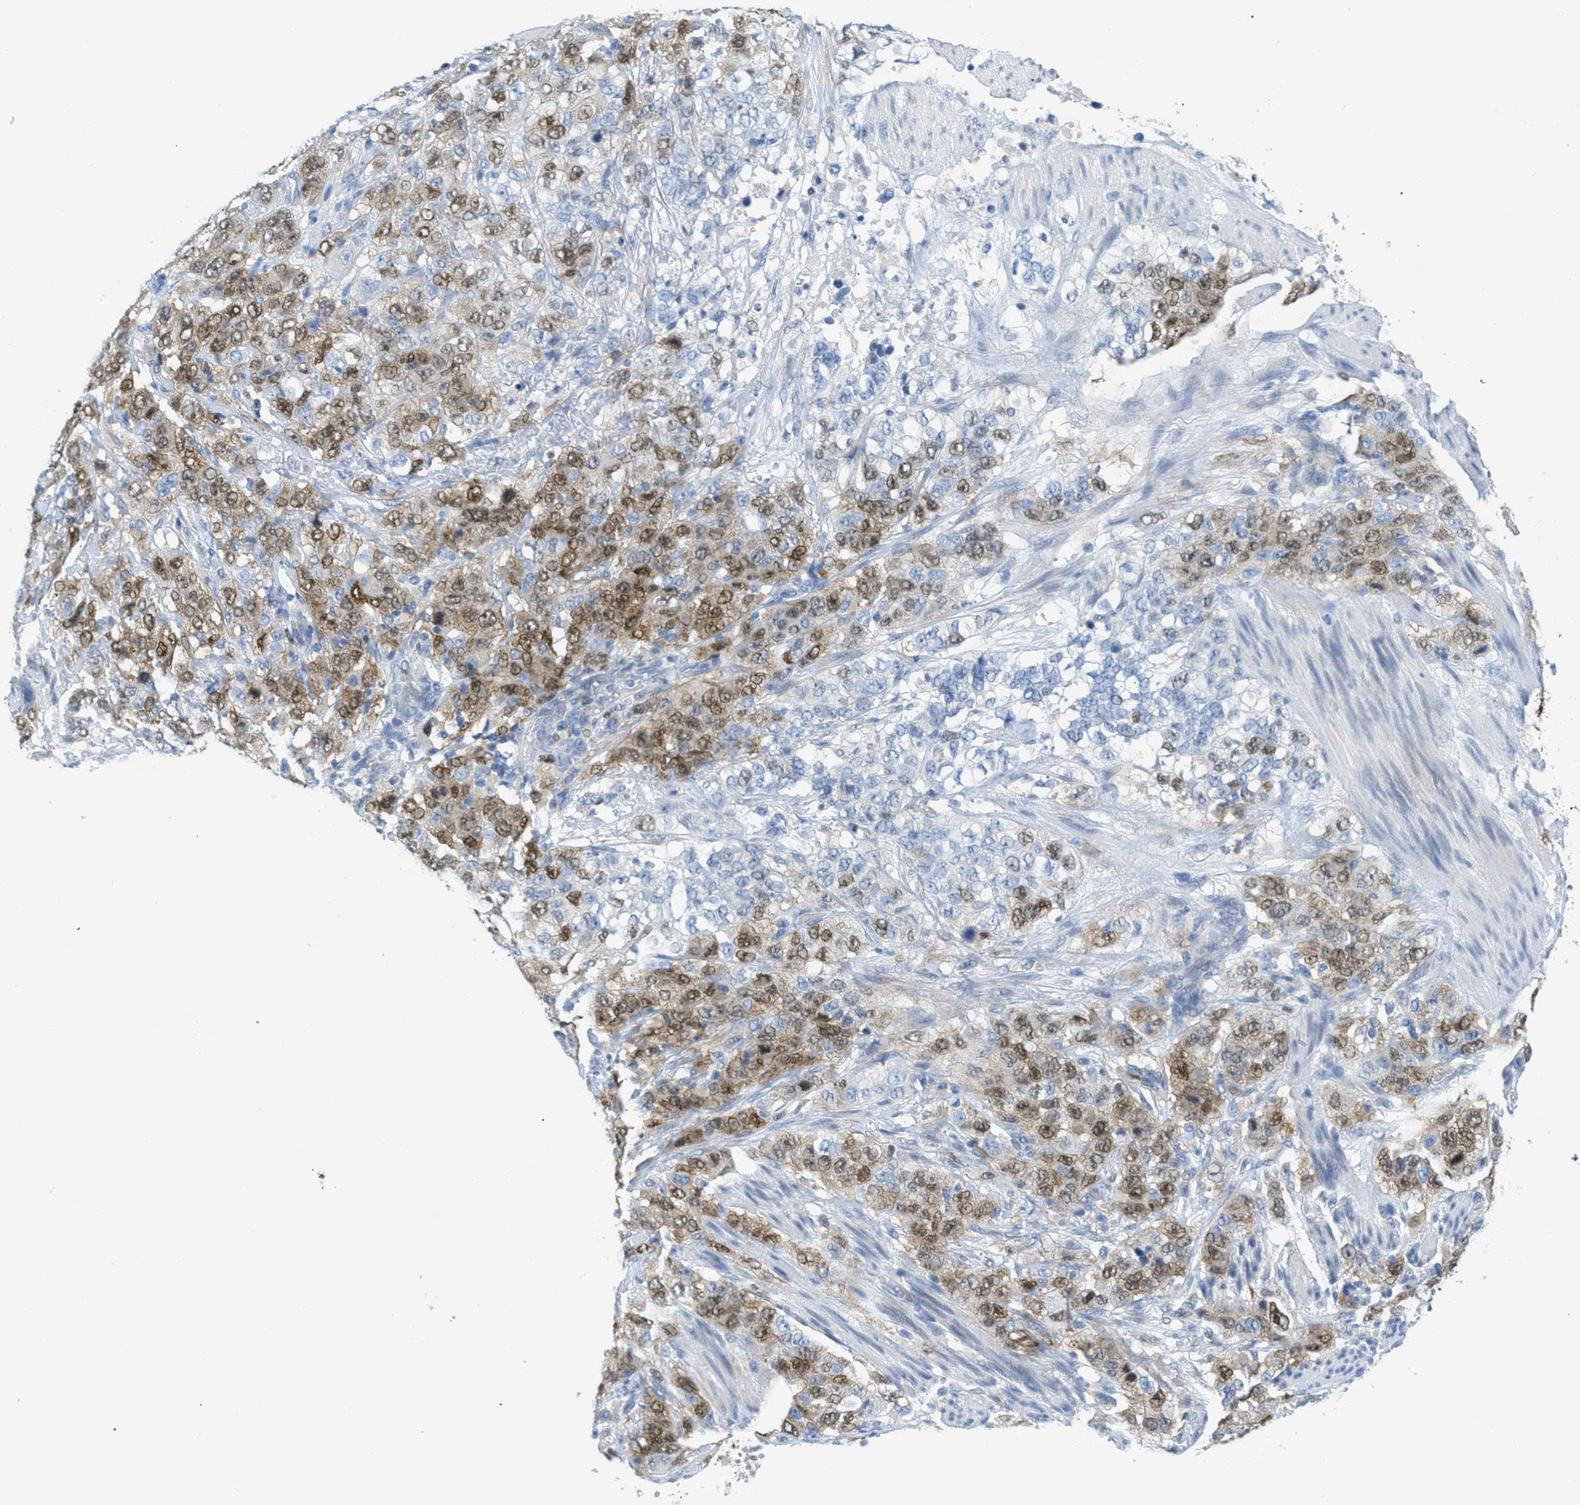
{"staining": {"intensity": "moderate", "quantity": ">75%", "location": "cytoplasmic/membranous,nuclear"}, "tissue": "stomach cancer", "cell_type": "Tumor cells", "image_type": "cancer", "snomed": [{"axis": "morphology", "description": "Adenocarcinoma, NOS"}, {"axis": "topography", "description": "Stomach"}], "caption": "This is a histology image of immunohistochemistry staining of stomach adenocarcinoma, which shows moderate staining in the cytoplasmic/membranous and nuclear of tumor cells.", "gene": "ORC6", "patient": {"sex": "male", "age": 48}}